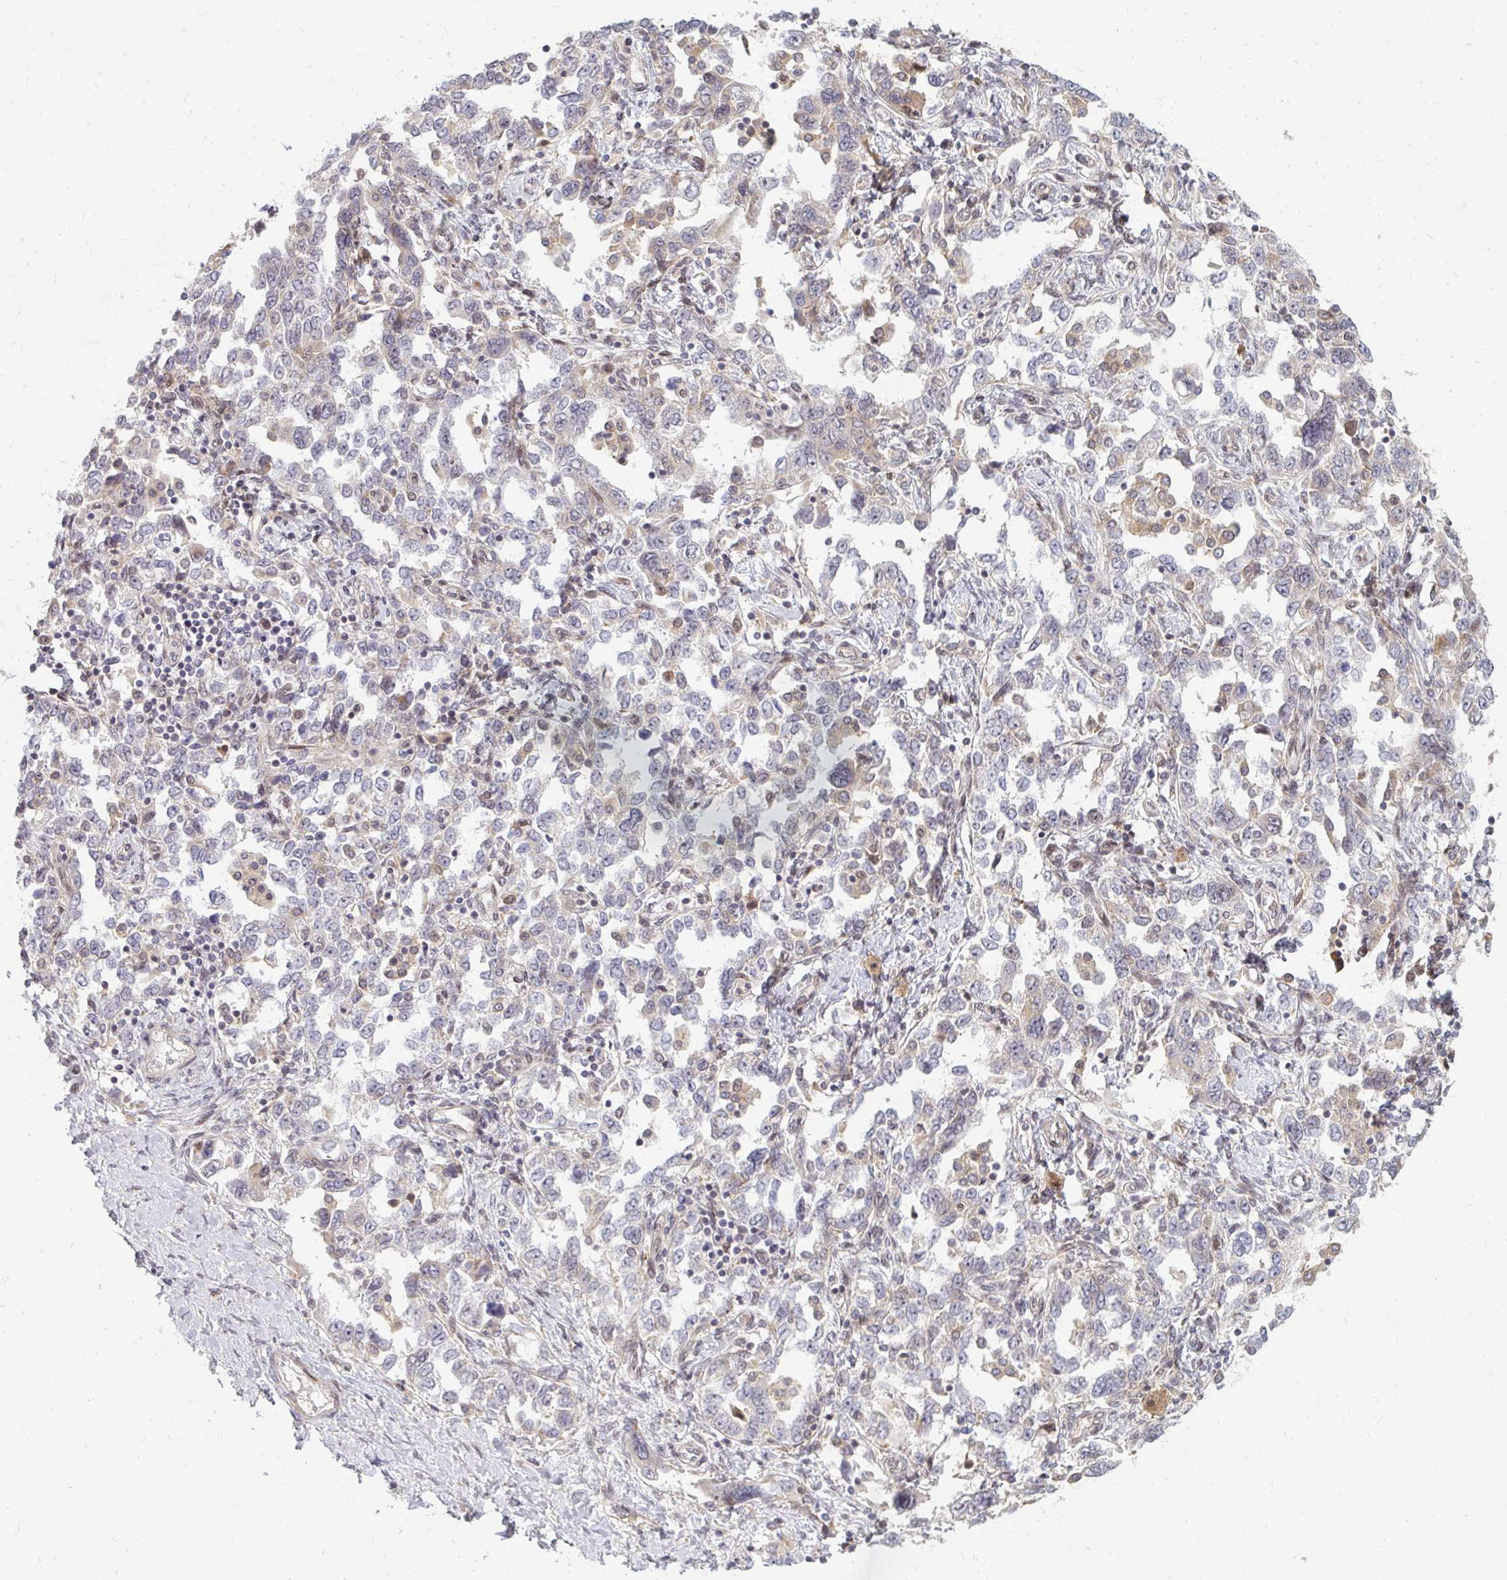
{"staining": {"intensity": "negative", "quantity": "none", "location": "none"}, "tissue": "ovarian cancer", "cell_type": "Tumor cells", "image_type": "cancer", "snomed": [{"axis": "morphology", "description": "Carcinoma, NOS"}, {"axis": "morphology", "description": "Cystadenocarcinoma, serous, NOS"}, {"axis": "topography", "description": "Ovary"}], "caption": "Immunohistochemical staining of serous cystadenocarcinoma (ovarian) reveals no significant expression in tumor cells.", "gene": "ZNF285", "patient": {"sex": "female", "age": 69}}